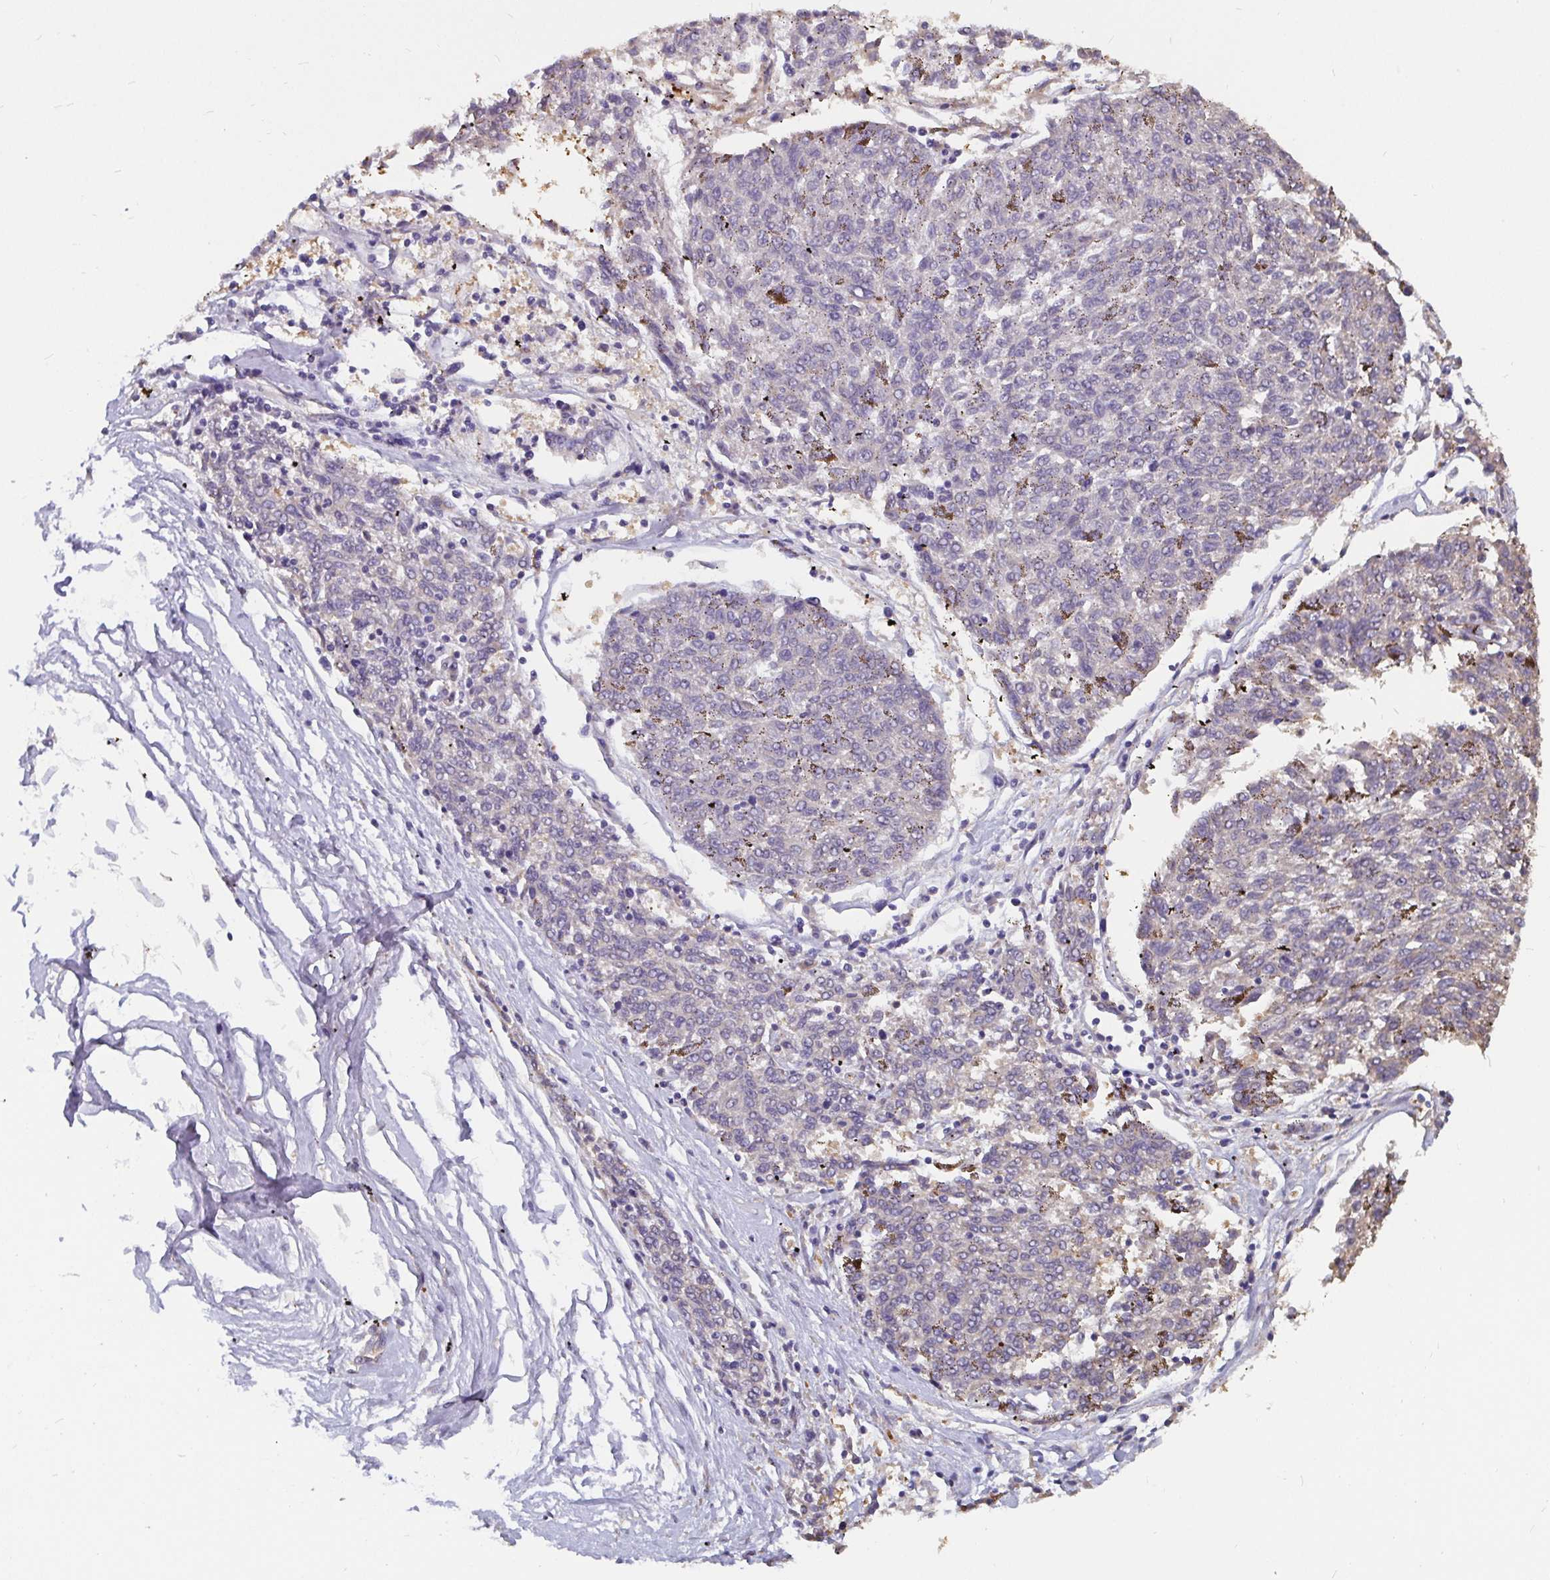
{"staining": {"intensity": "negative", "quantity": "none", "location": "none"}, "tissue": "melanoma", "cell_type": "Tumor cells", "image_type": "cancer", "snomed": [{"axis": "morphology", "description": "Malignant melanoma, NOS"}, {"axis": "topography", "description": "Skin"}], "caption": "DAB (3,3'-diaminobenzidine) immunohistochemical staining of human melanoma displays no significant expression in tumor cells.", "gene": "ADAMTS6", "patient": {"sex": "female", "age": 72}}